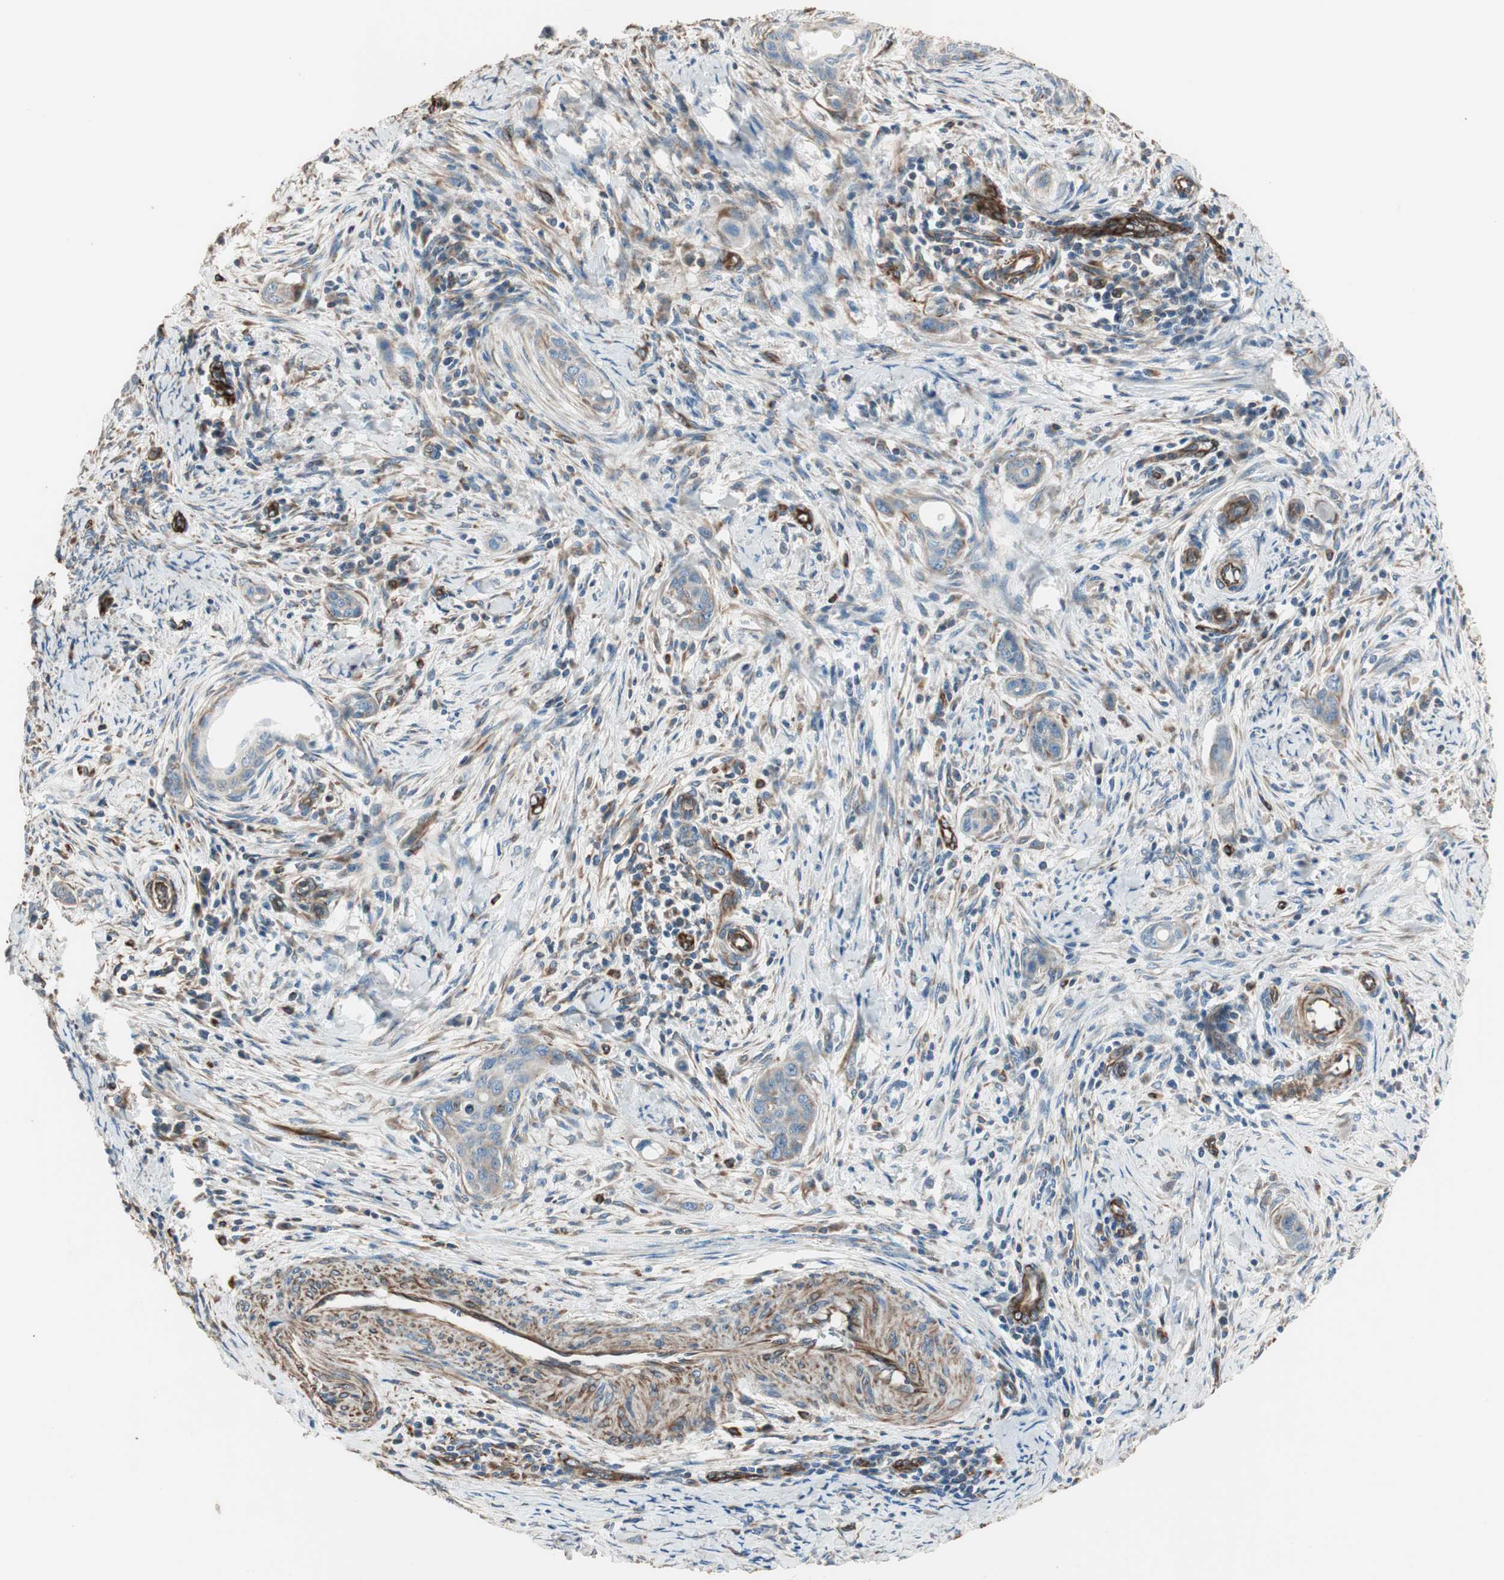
{"staining": {"intensity": "weak", "quantity": "<25%", "location": "cytoplasmic/membranous"}, "tissue": "cervical cancer", "cell_type": "Tumor cells", "image_type": "cancer", "snomed": [{"axis": "morphology", "description": "Squamous cell carcinoma, NOS"}, {"axis": "topography", "description": "Cervix"}], "caption": "Immunohistochemistry (IHC) histopathology image of cervical cancer stained for a protein (brown), which exhibits no expression in tumor cells.", "gene": "SRCIN1", "patient": {"sex": "female", "age": 33}}